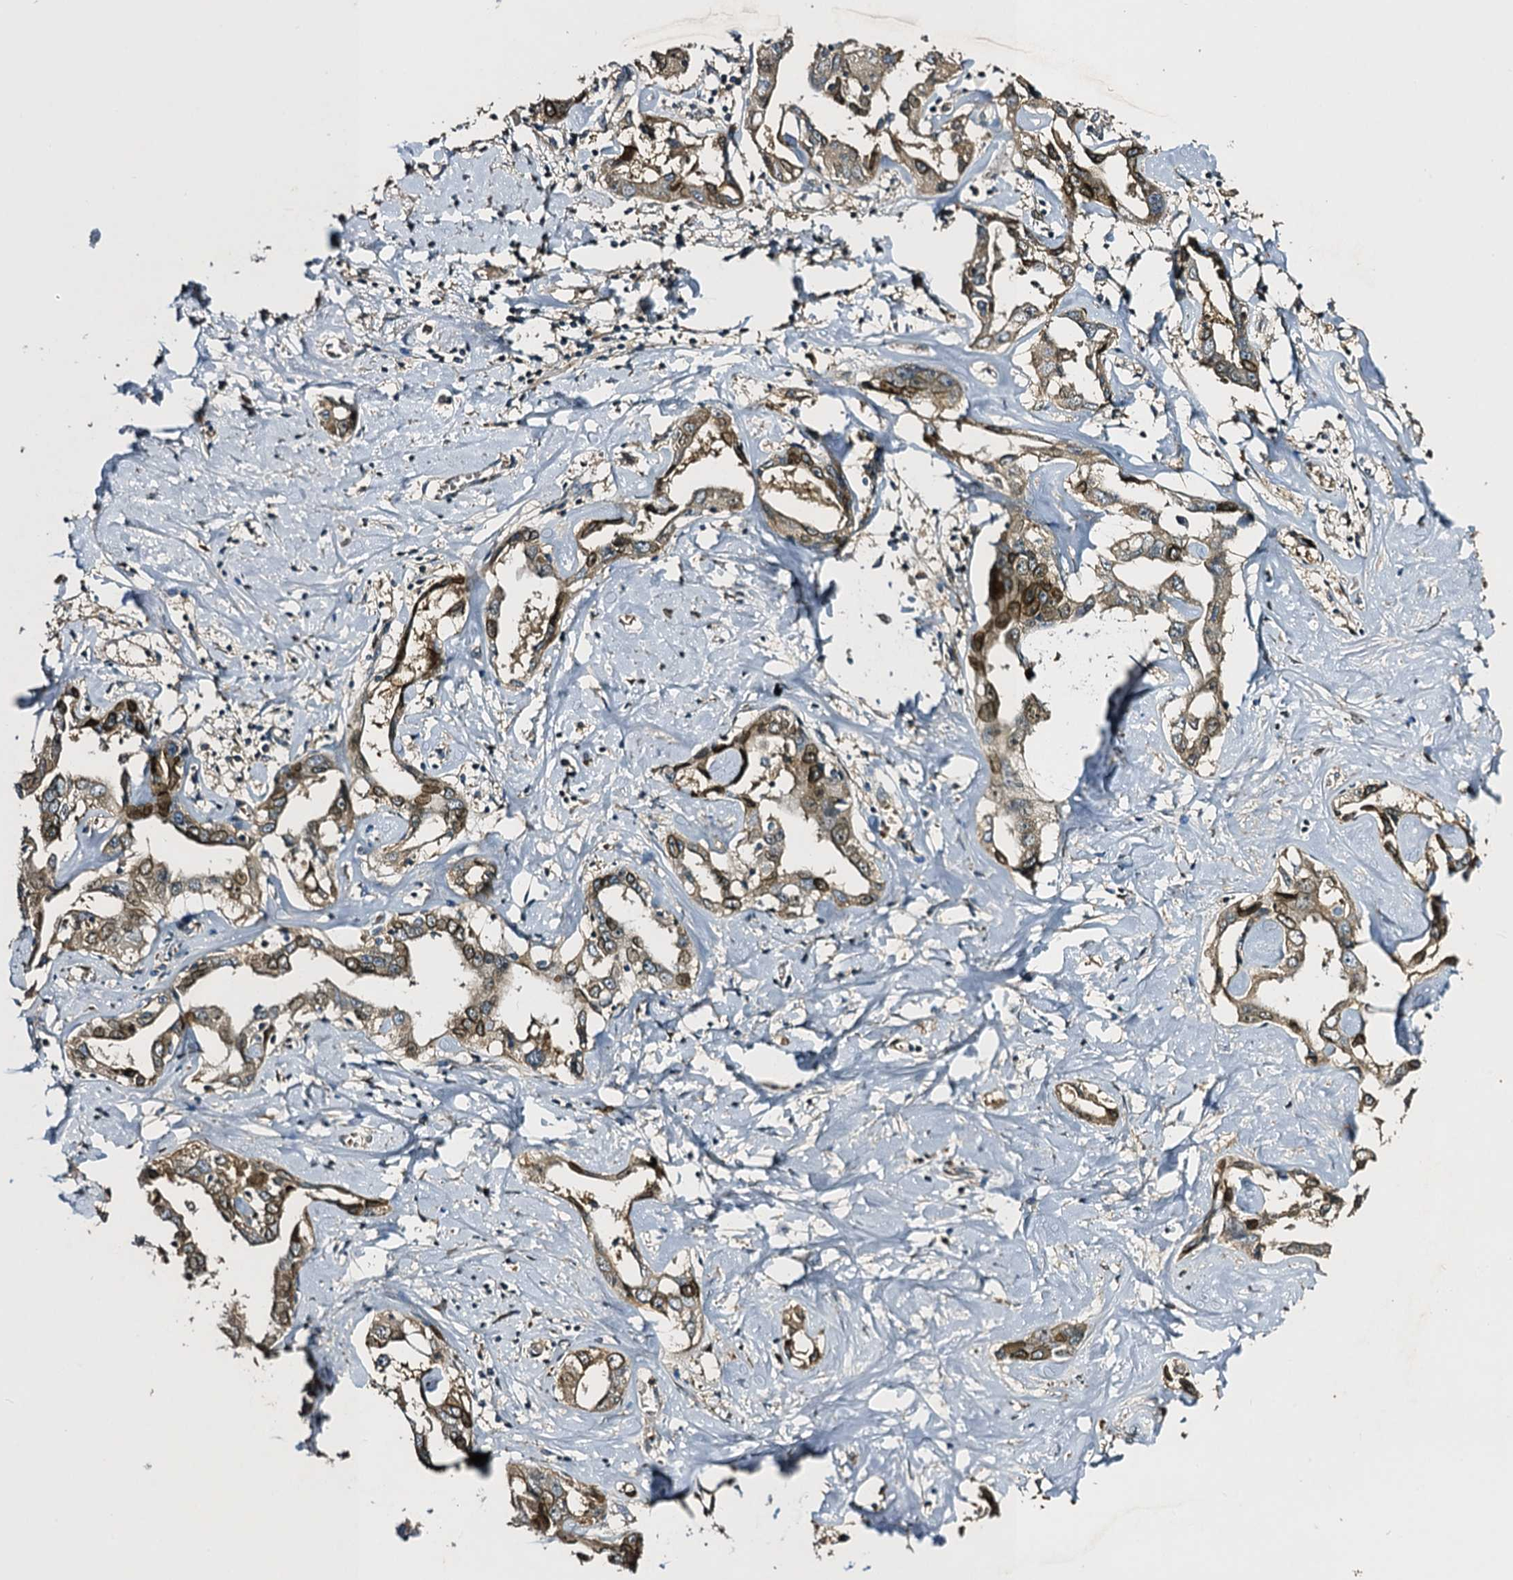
{"staining": {"intensity": "weak", "quantity": "25%-75%", "location": "cytoplasmic/membranous,nuclear"}, "tissue": "liver cancer", "cell_type": "Tumor cells", "image_type": "cancer", "snomed": [{"axis": "morphology", "description": "Cholangiocarcinoma"}, {"axis": "topography", "description": "Liver"}], "caption": "Liver cancer (cholangiocarcinoma) stained with a protein marker exhibits weak staining in tumor cells.", "gene": "SLC11A2", "patient": {"sex": "male", "age": 59}}